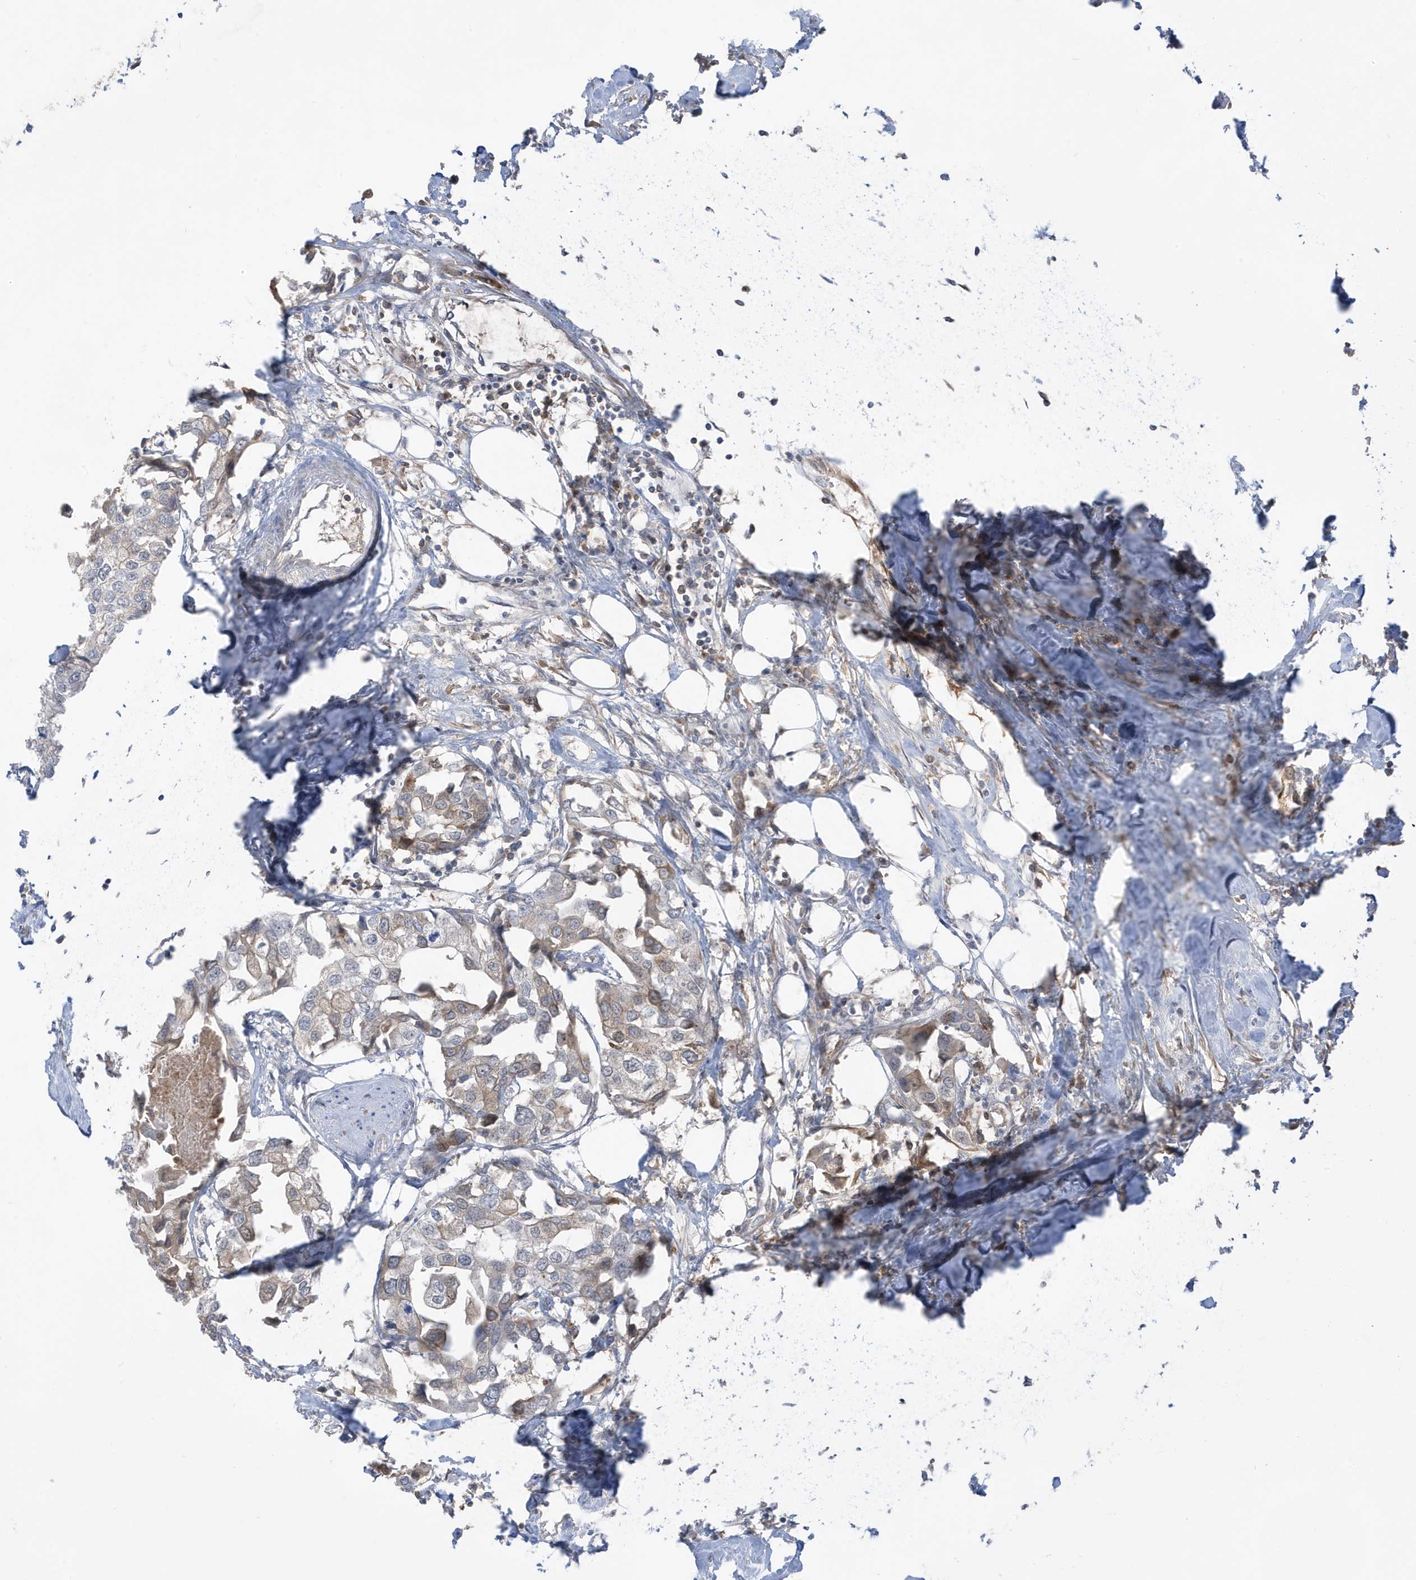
{"staining": {"intensity": "weak", "quantity": "<25%", "location": "cytoplasmic/membranous"}, "tissue": "urothelial cancer", "cell_type": "Tumor cells", "image_type": "cancer", "snomed": [{"axis": "morphology", "description": "Urothelial carcinoma, High grade"}, {"axis": "topography", "description": "Urinary bladder"}], "caption": "DAB (3,3'-diaminobenzidine) immunohistochemical staining of human urothelial cancer displays no significant staining in tumor cells. The staining was performed using DAB to visualize the protein expression in brown, while the nuclei were stained in blue with hematoxylin (Magnification: 20x).", "gene": "IFT57", "patient": {"sex": "male", "age": 64}}